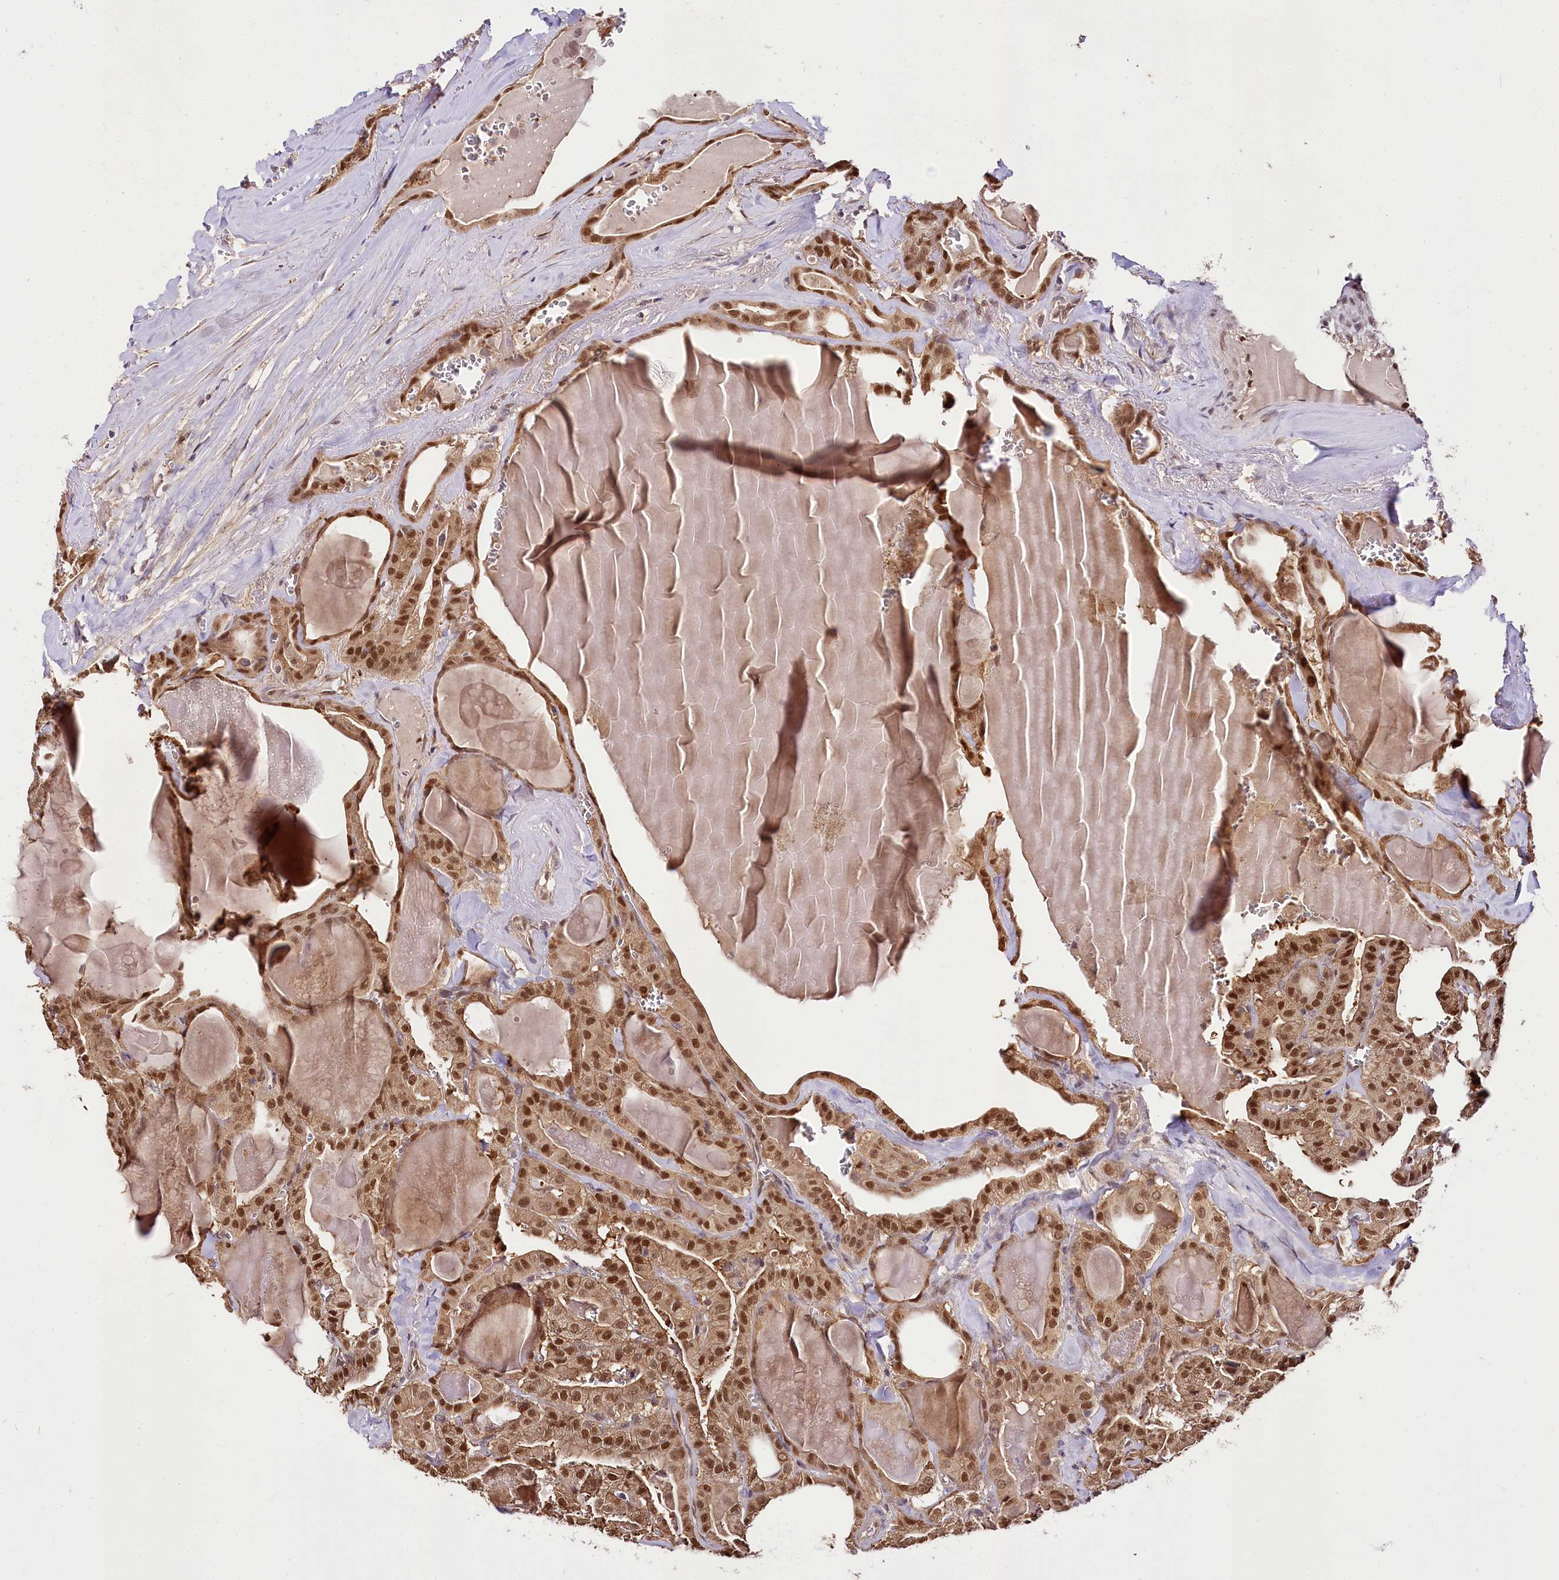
{"staining": {"intensity": "moderate", "quantity": ">75%", "location": "cytoplasmic/membranous,nuclear"}, "tissue": "thyroid cancer", "cell_type": "Tumor cells", "image_type": "cancer", "snomed": [{"axis": "morphology", "description": "Papillary adenocarcinoma, NOS"}, {"axis": "topography", "description": "Thyroid gland"}], "caption": "Protein positivity by IHC displays moderate cytoplasmic/membranous and nuclear positivity in about >75% of tumor cells in thyroid papillary adenocarcinoma.", "gene": "GNL3L", "patient": {"sex": "male", "age": 52}}